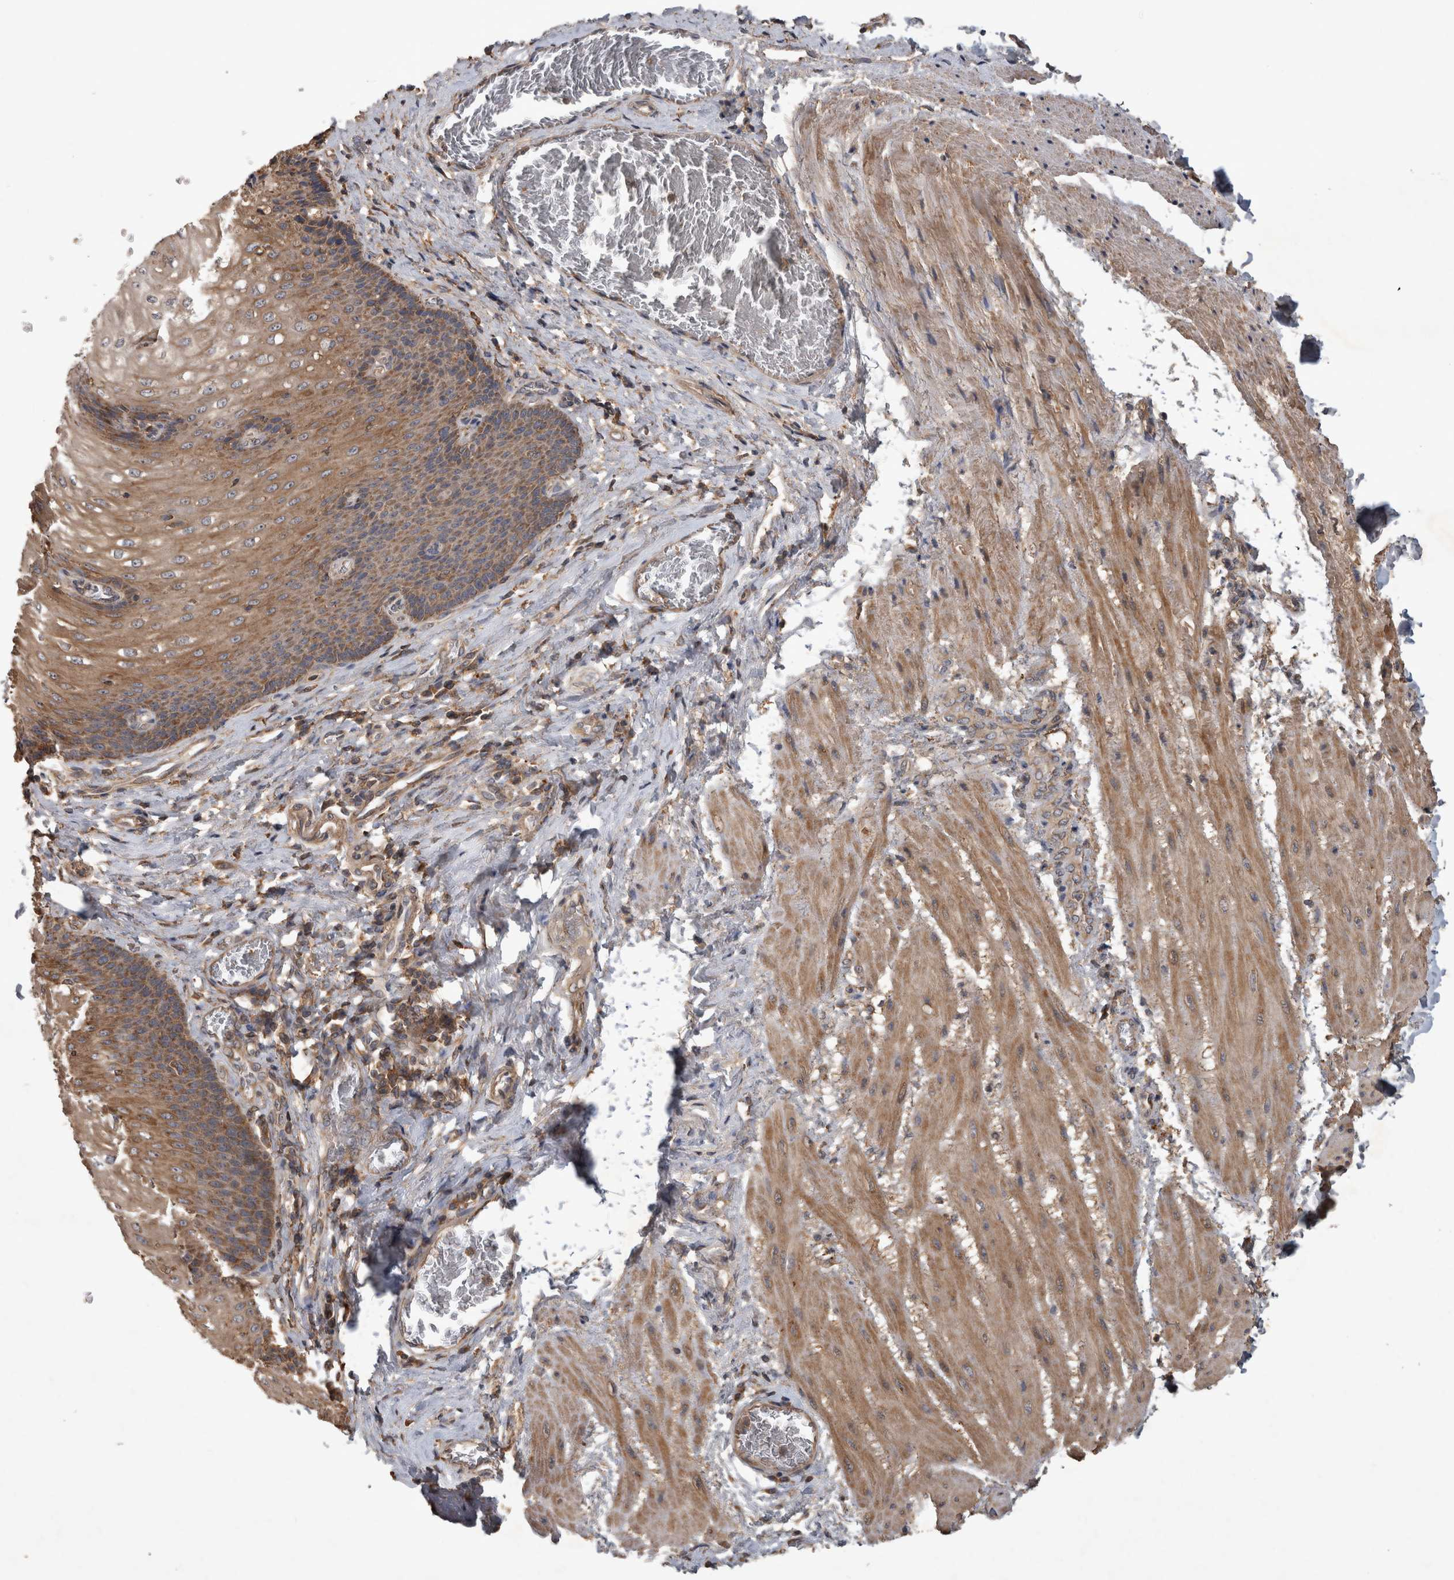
{"staining": {"intensity": "moderate", "quantity": ">75%", "location": "cytoplasmic/membranous"}, "tissue": "esophagus", "cell_type": "Squamous epithelial cells", "image_type": "normal", "snomed": [{"axis": "morphology", "description": "Normal tissue, NOS"}, {"axis": "topography", "description": "Esophagus"}], "caption": "A high-resolution histopathology image shows IHC staining of unremarkable esophagus, which displays moderate cytoplasmic/membranous expression in about >75% of squamous epithelial cells. Nuclei are stained in blue.", "gene": "TRMT61B", "patient": {"sex": "male", "age": 48}}